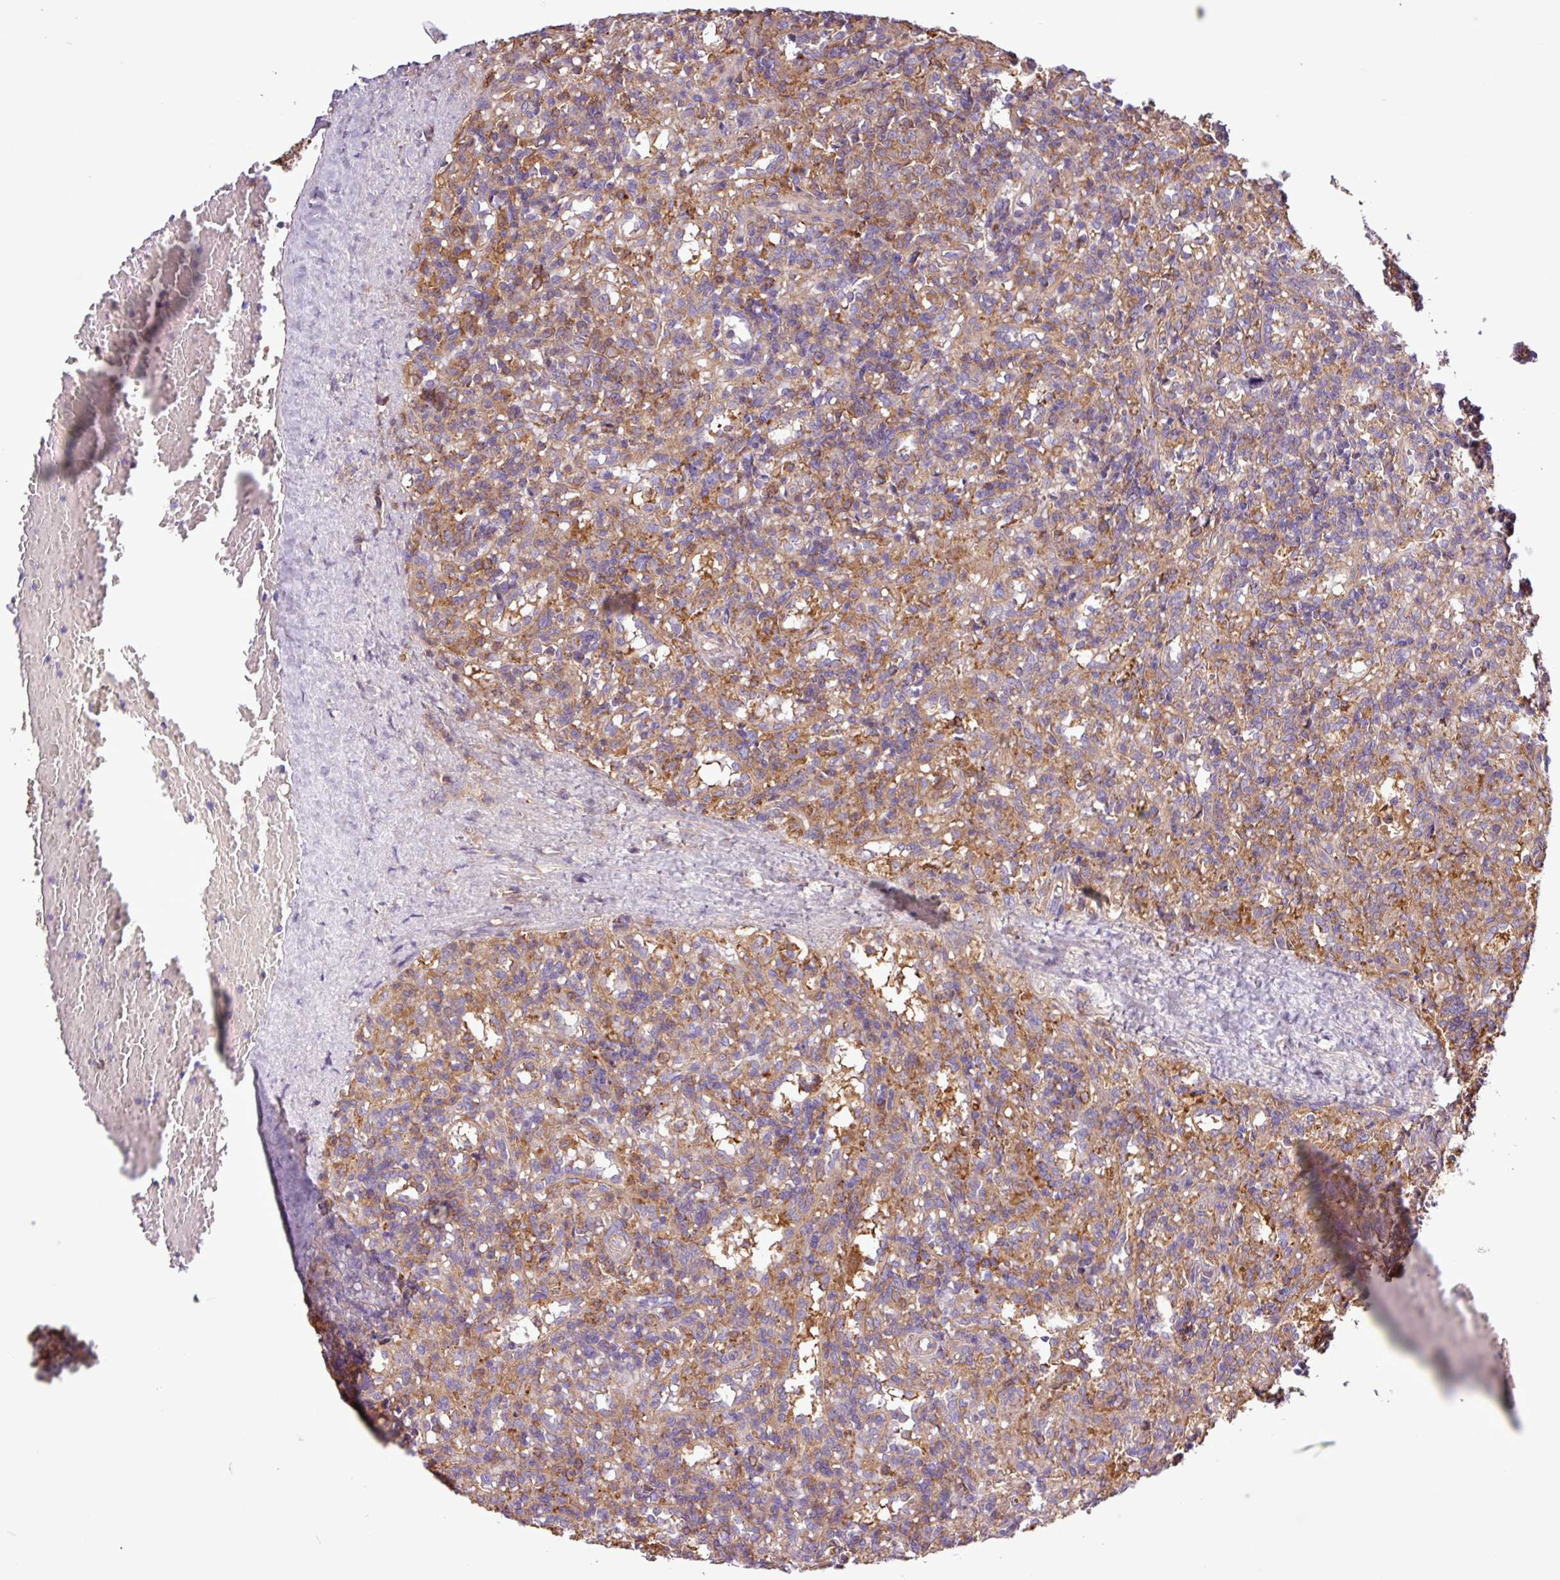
{"staining": {"intensity": "weak", "quantity": "<25%", "location": "cytoplasmic/membranous"}, "tissue": "lymphoma", "cell_type": "Tumor cells", "image_type": "cancer", "snomed": [{"axis": "morphology", "description": "Malignant lymphoma, non-Hodgkin's type, Low grade"}, {"axis": "topography", "description": "Spleen"}], "caption": "A high-resolution image shows immunohistochemistry (IHC) staining of malignant lymphoma, non-Hodgkin's type (low-grade), which exhibits no significant expression in tumor cells. (Stains: DAB (3,3'-diaminobenzidine) IHC with hematoxylin counter stain, Microscopy: brightfield microscopy at high magnification).", "gene": "ACTR3", "patient": {"sex": "male", "age": 67}}